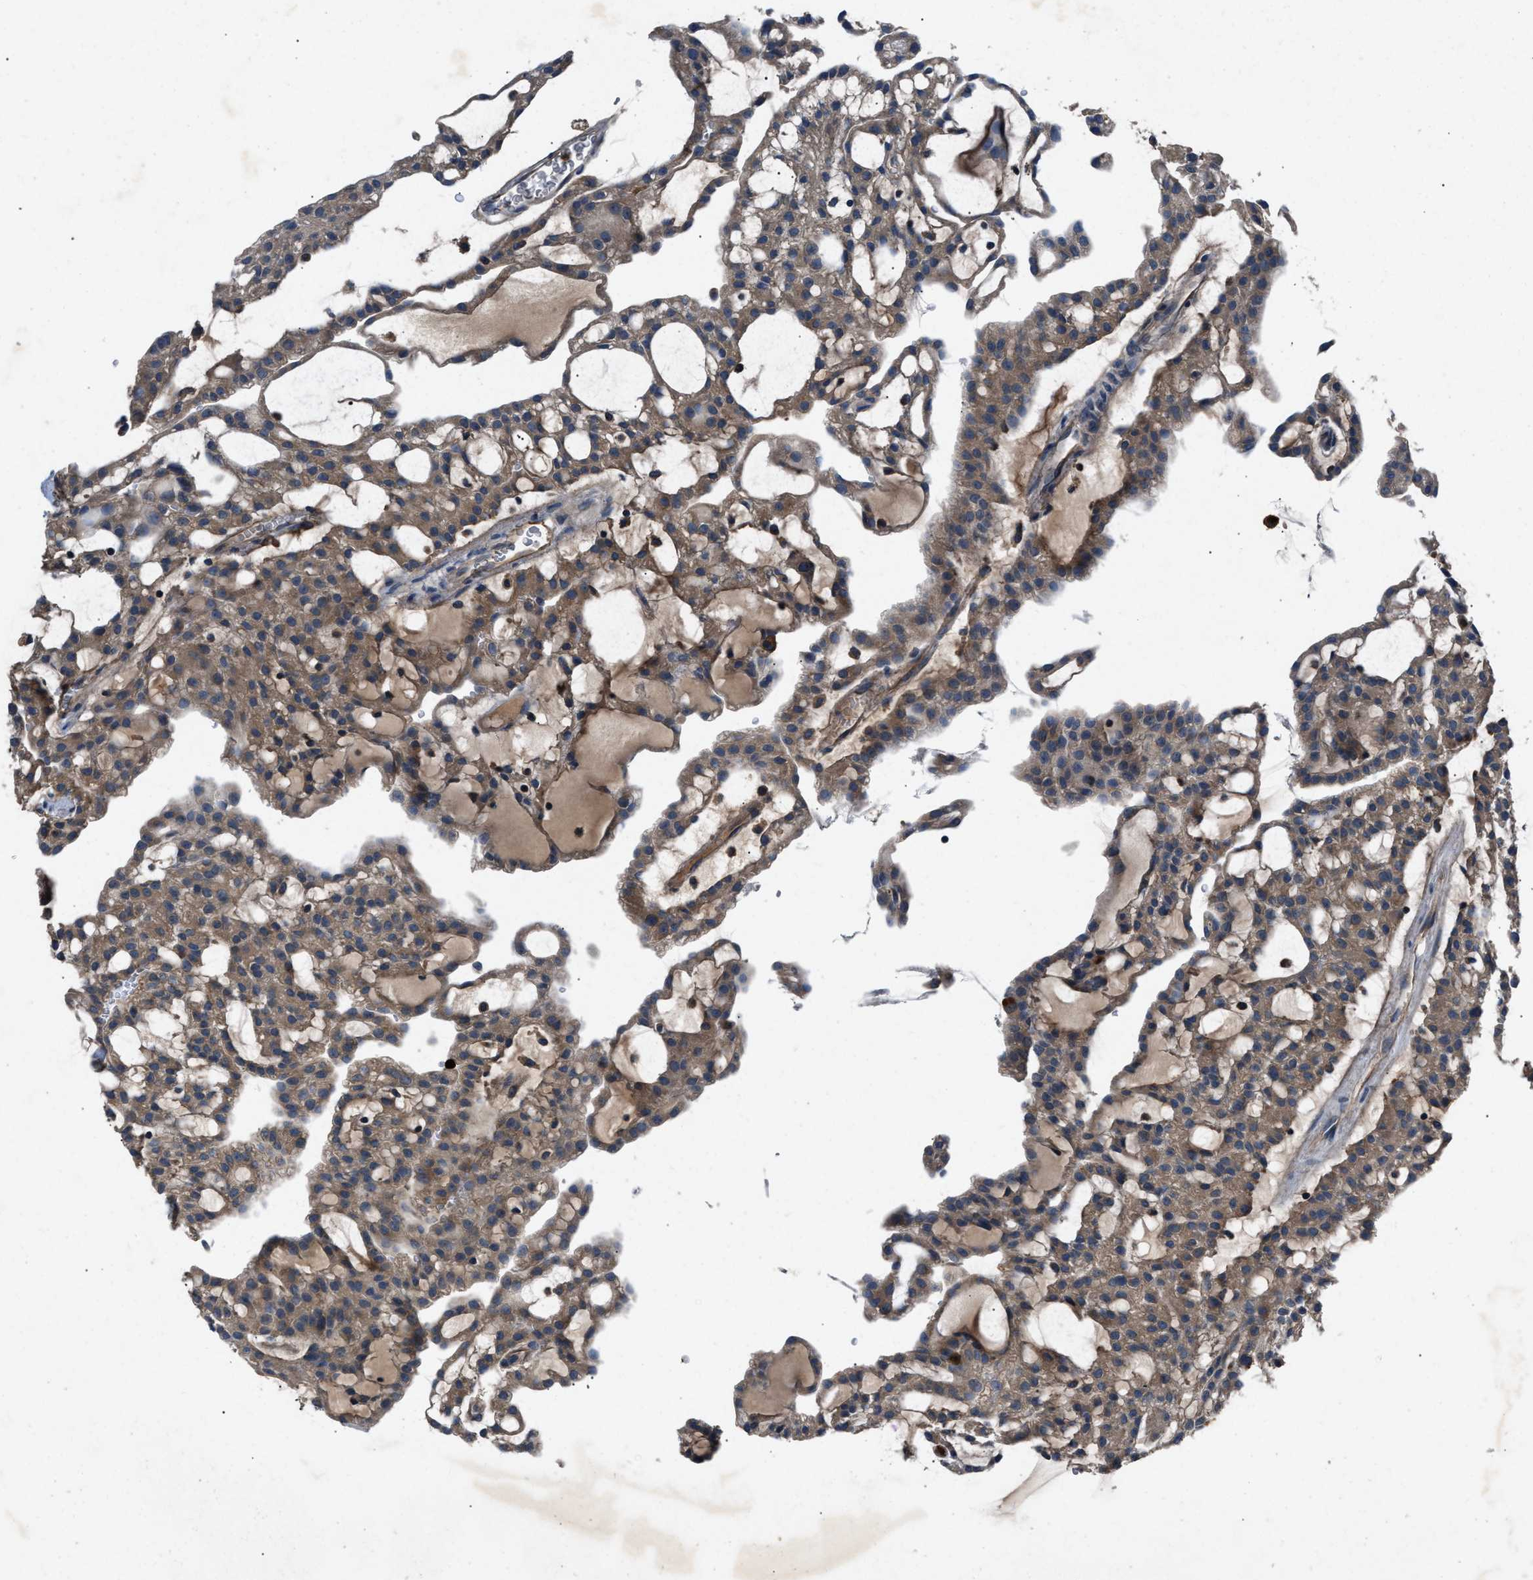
{"staining": {"intensity": "moderate", "quantity": ">75%", "location": "cytoplasmic/membranous"}, "tissue": "renal cancer", "cell_type": "Tumor cells", "image_type": "cancer", "snomed": [{"axis": "morphology", "description": "Adenocarcinoma, NOS"}, {"axis": "topography", "description": "Kidney"}], "caption": "This is a micrograph of immunohistochemistry (IHC) staining of renal cancer (adenocarcinoma), which shows moderate positivity in the cytoplasmic/membranous of tumor cells.", "gene": "PPID", "patient": {"sex": "male", "age": 63}}